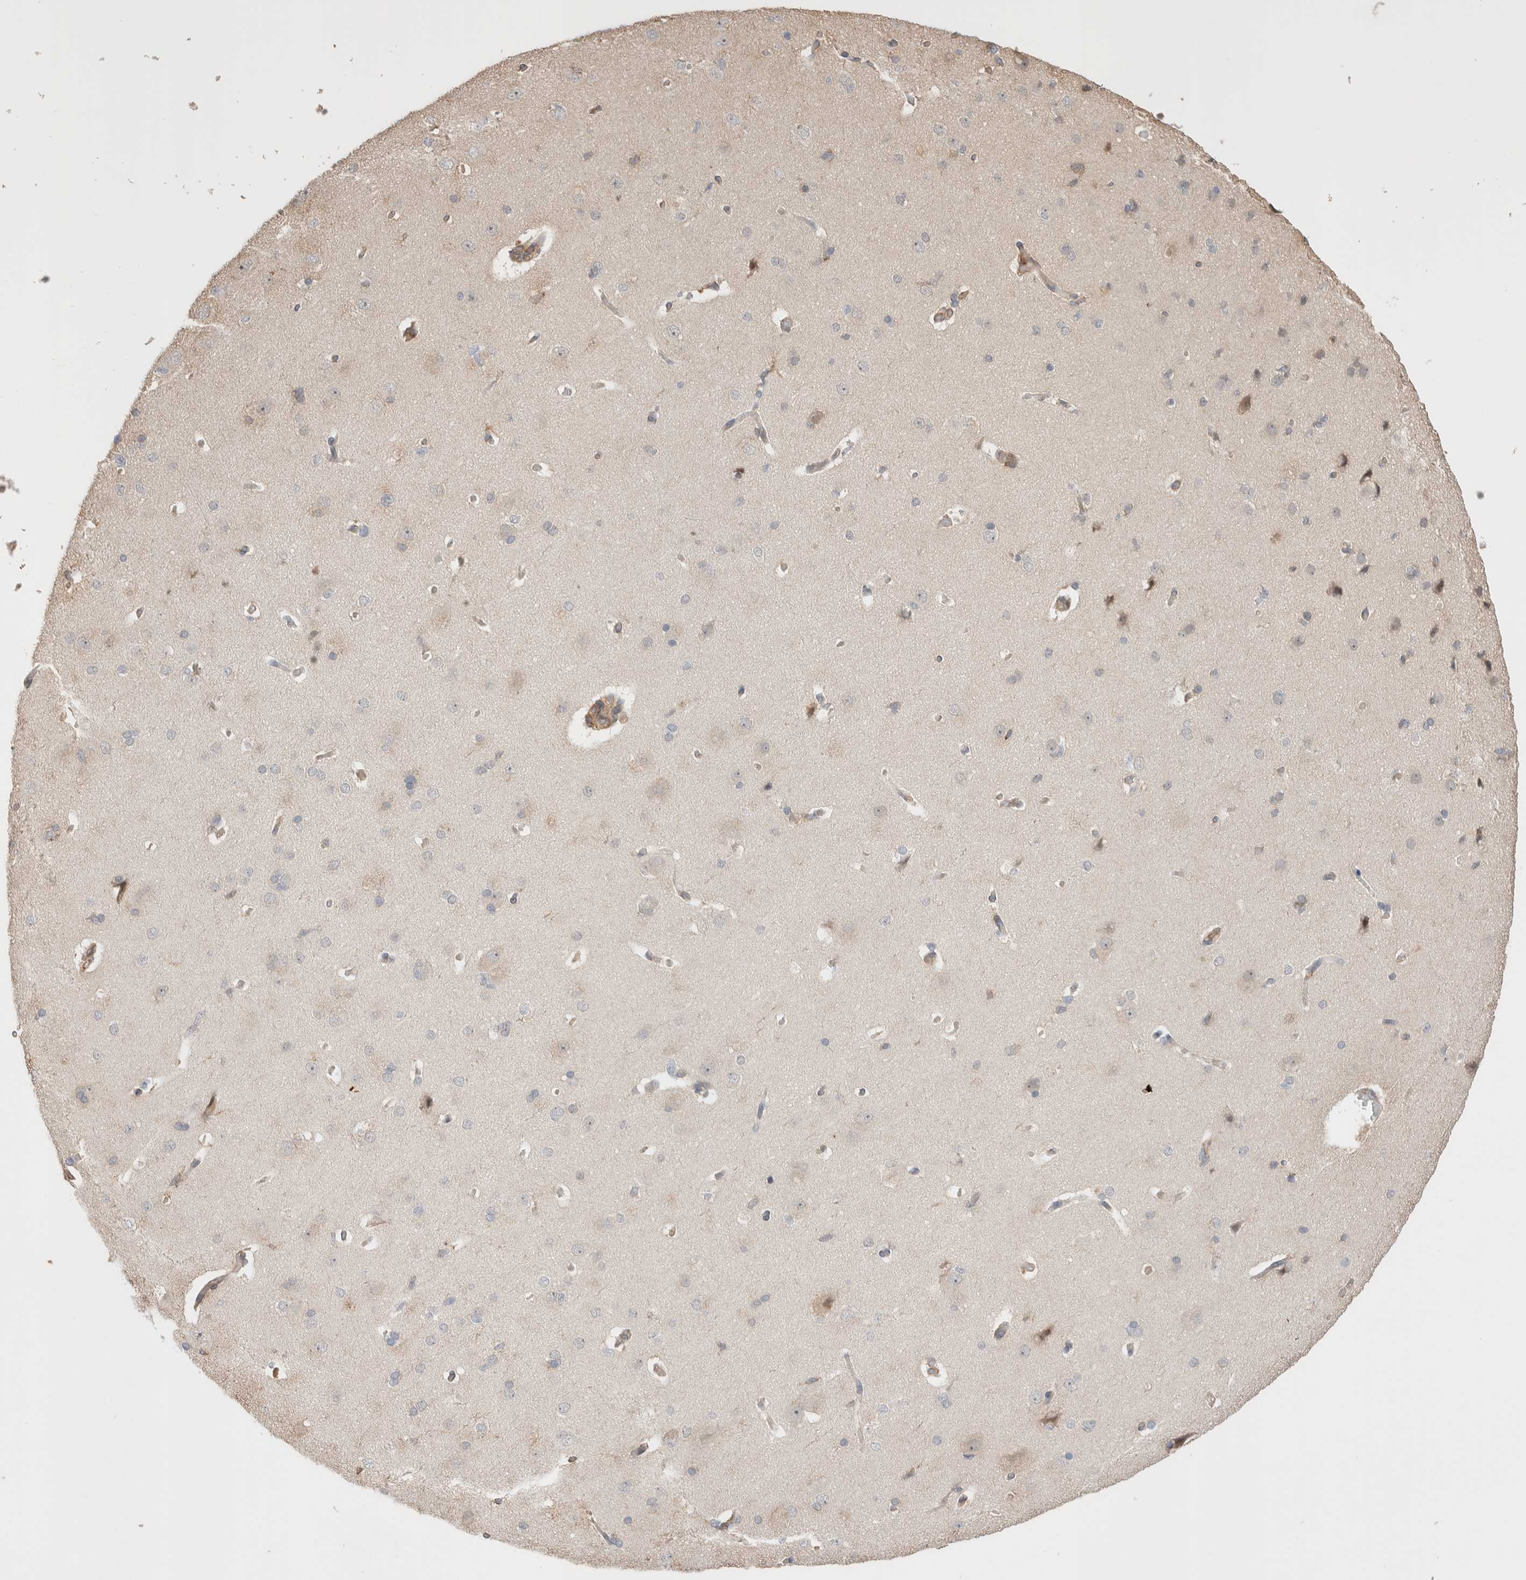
{"staining": {"intensity": "moderate", "quantity": ">75%", "location": "cytoplasmic/membranous"}, "tissue": "cerebral cortex", "cell_type": "Endothelial cells", "image_type": "normal", "snomed": [{"axis": "morphology", "description": "Normal tissue, NOS"}, {"axis": "topography", "description": "Cerebral cortex"}], "caption": "About >75% of endothelial cells in benign cerebral cortex show moderate cytoplasmic/membranous protein expression as visualized by brown immunohistochemical staining.", "gene": "ZNF704", "patient": {"sex": "male", "age": 62}}